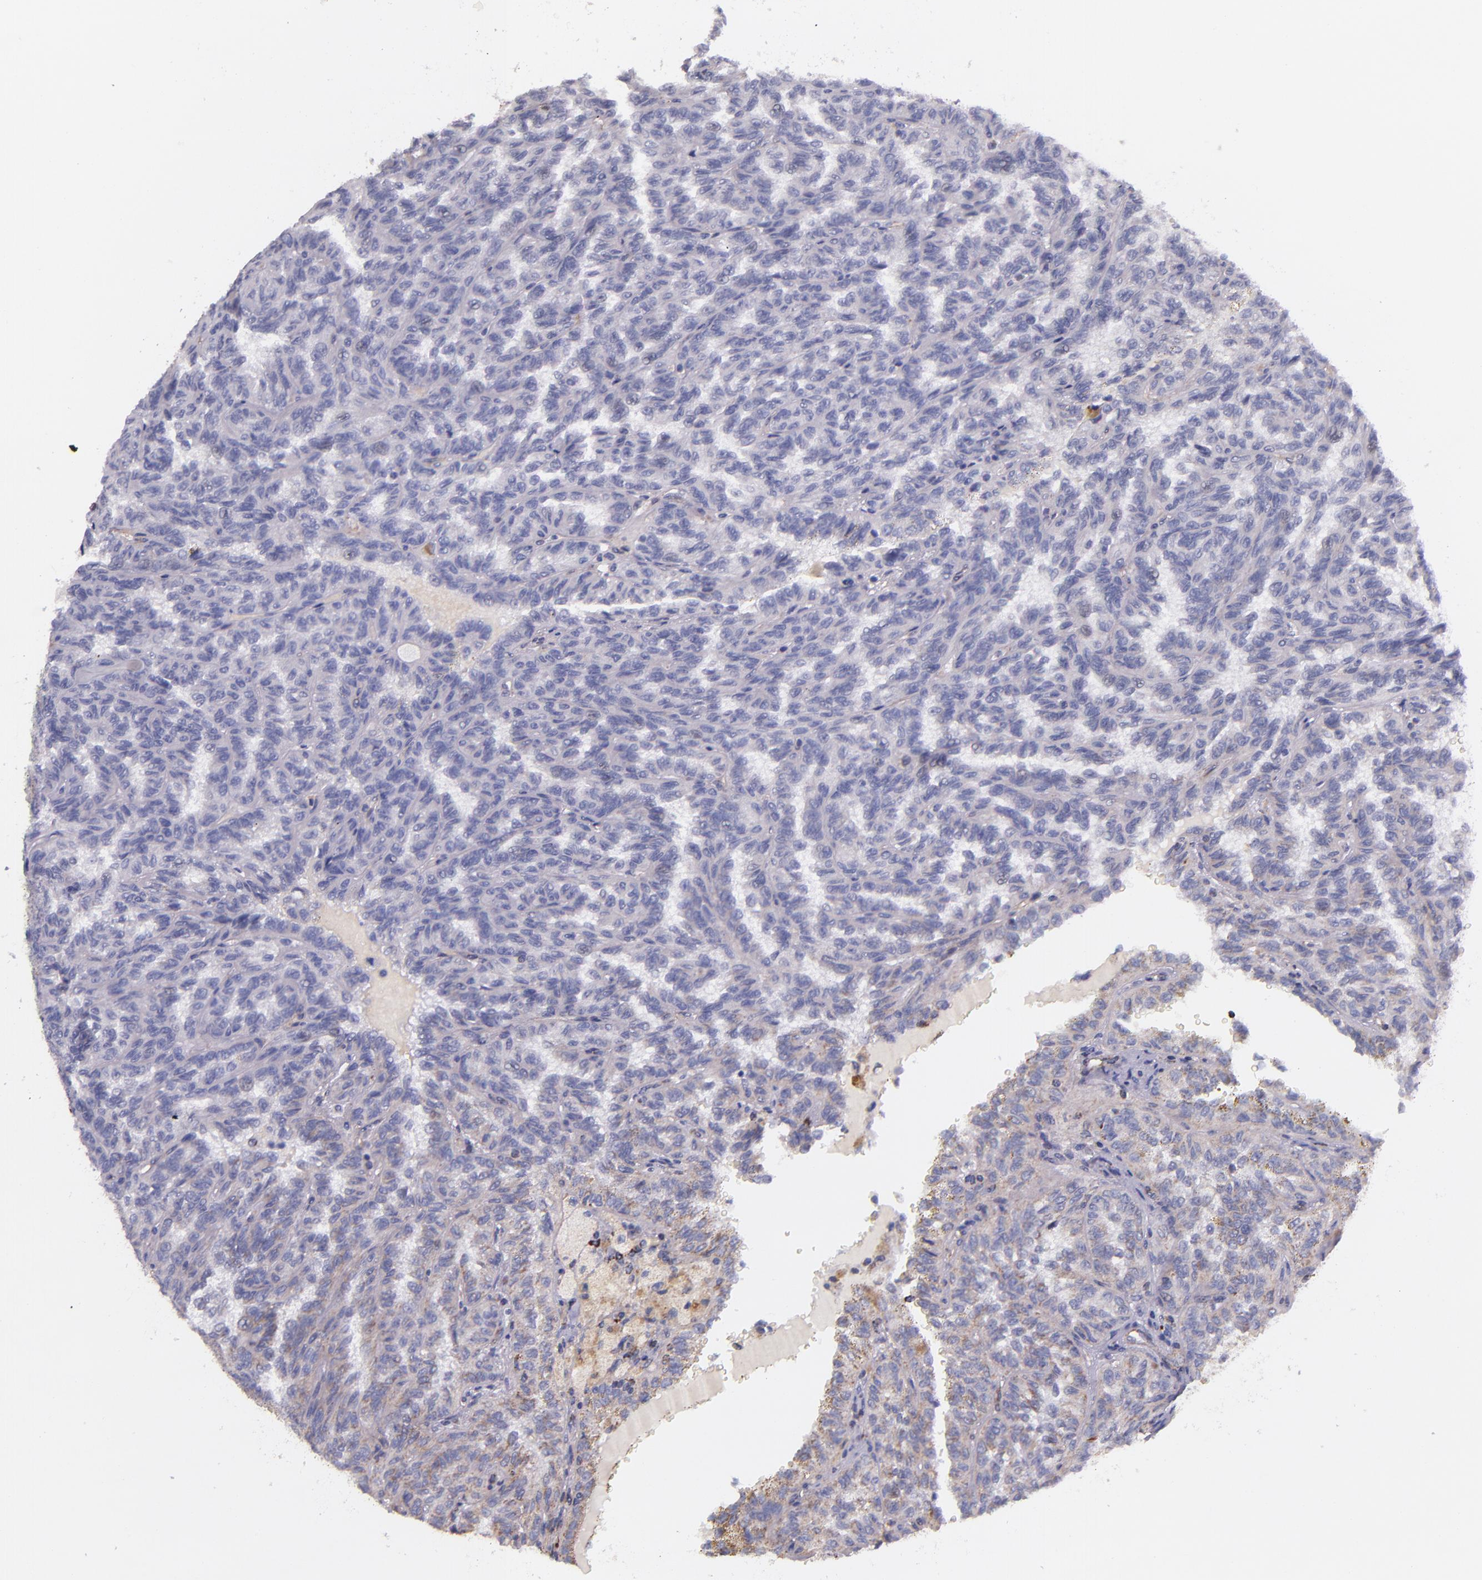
{"staining": {"intensity": "weak", "quantity": ">75%", "location": "cytoplasmic/membranous"}, "tissue": "renal cancer", "cell_type": "Tumor cells", "image_type": "cancer", "snomed": [{"axis": "morphology", "description": "Inflammation, NOS"}, {"axis": "morphology", "description": "Adenocarcinoma, NOS"}, {"axis": "topography", "description": "Kidney"}], "caption": "A brown stain labels weak cytoplasmic/membranous positivity of a protein in renal cancer (adenocarcinoma) tumor cells.", "gene": "IDH3G", "patient": {"sex": "male", "age": 68}}